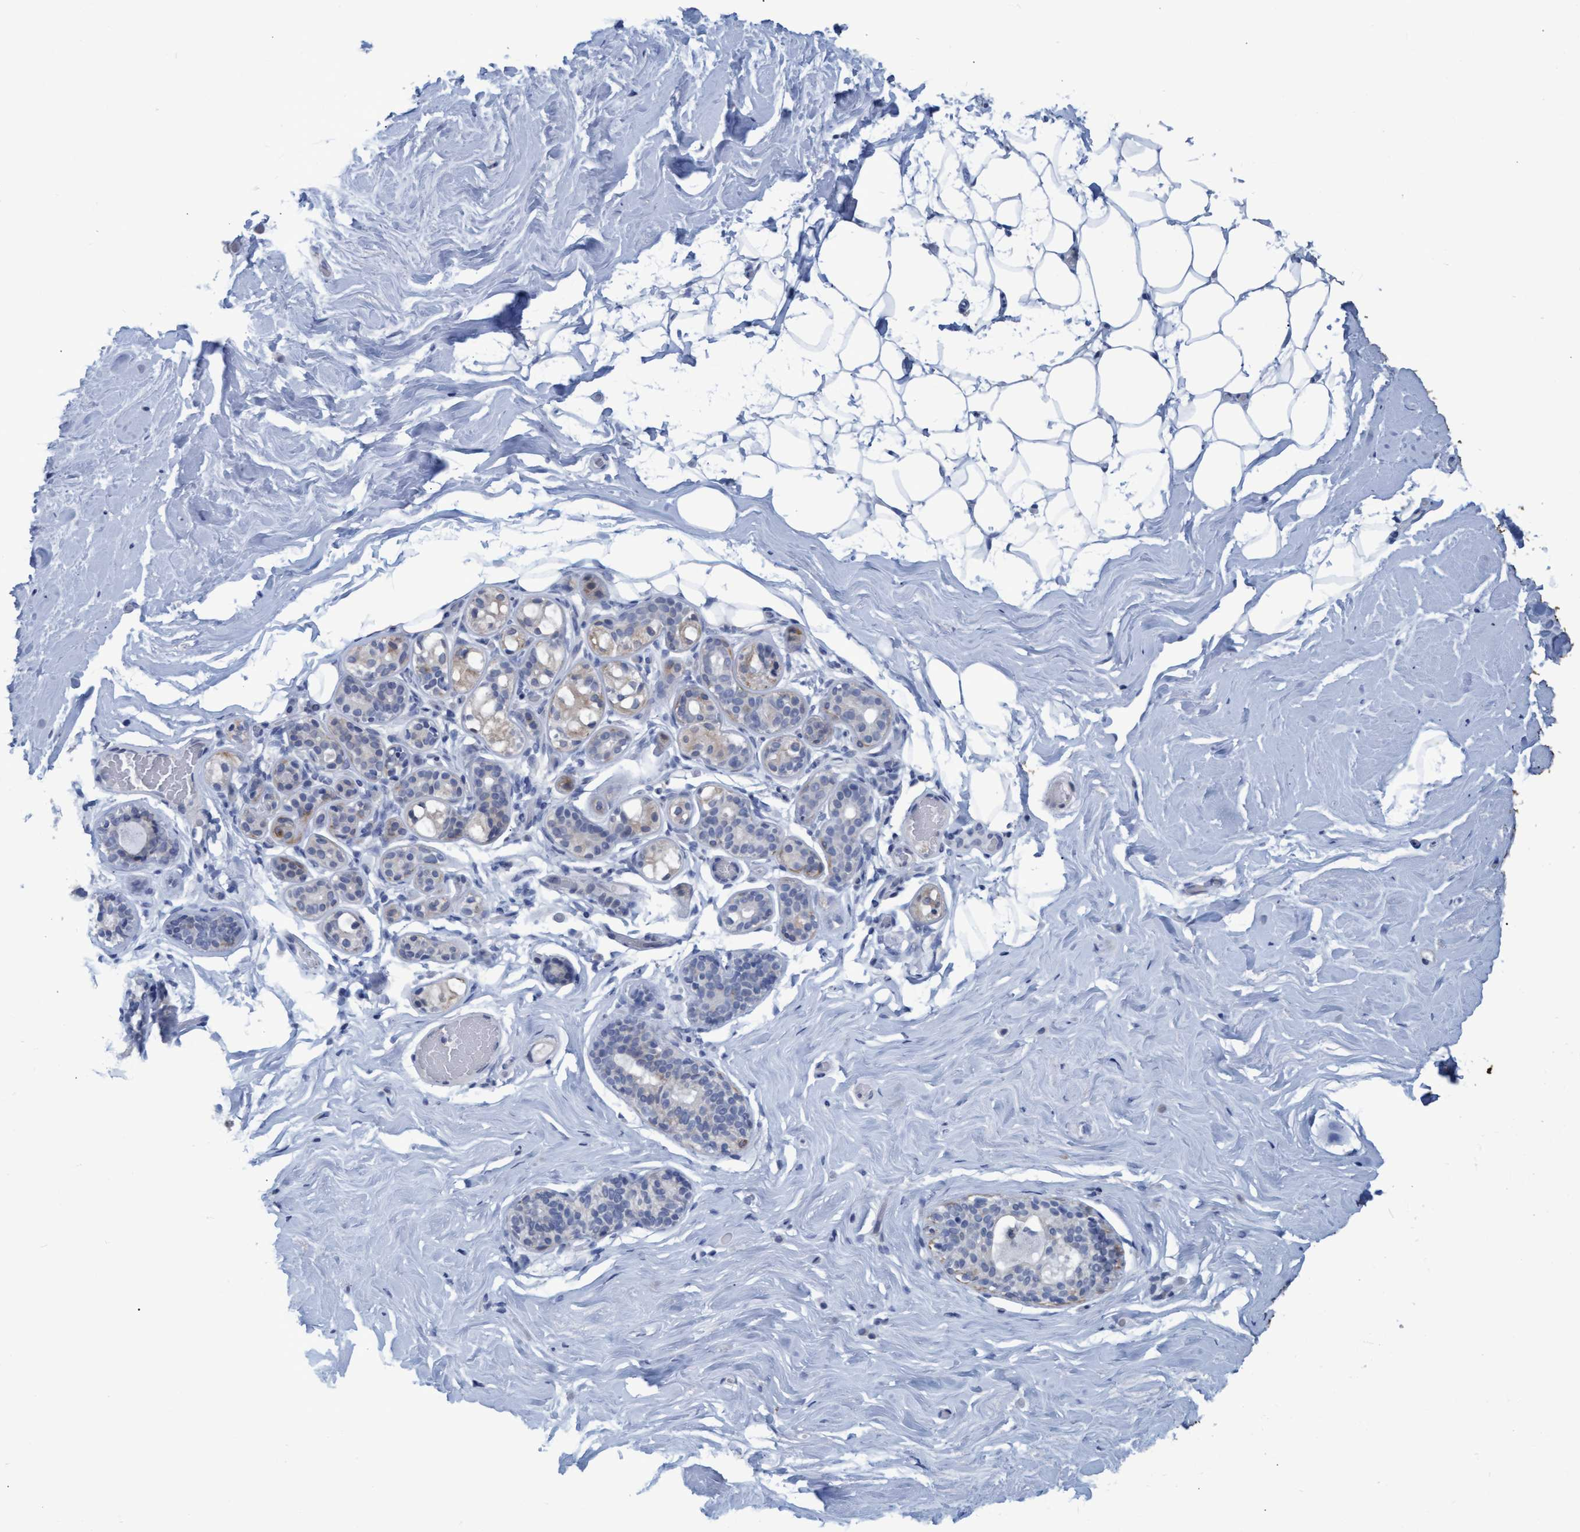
{"staining": {"intensity": "negative", "quantity": "none", "location": "none"}, "tissue": "breast", "cell_type": "Adipocytes", "image_type": "normal", "snomed": [{"axis": "morphology", "description": "Normal tissue, NOS"}, {"axis": "topography", "description": "Breast"}], "caption": "DAB immunohistochemical staining of benign breast demonstrates no significant expression in adipocytes.", "gene": "SSTR3", "patient": {"sex": "female", "age": 75}}